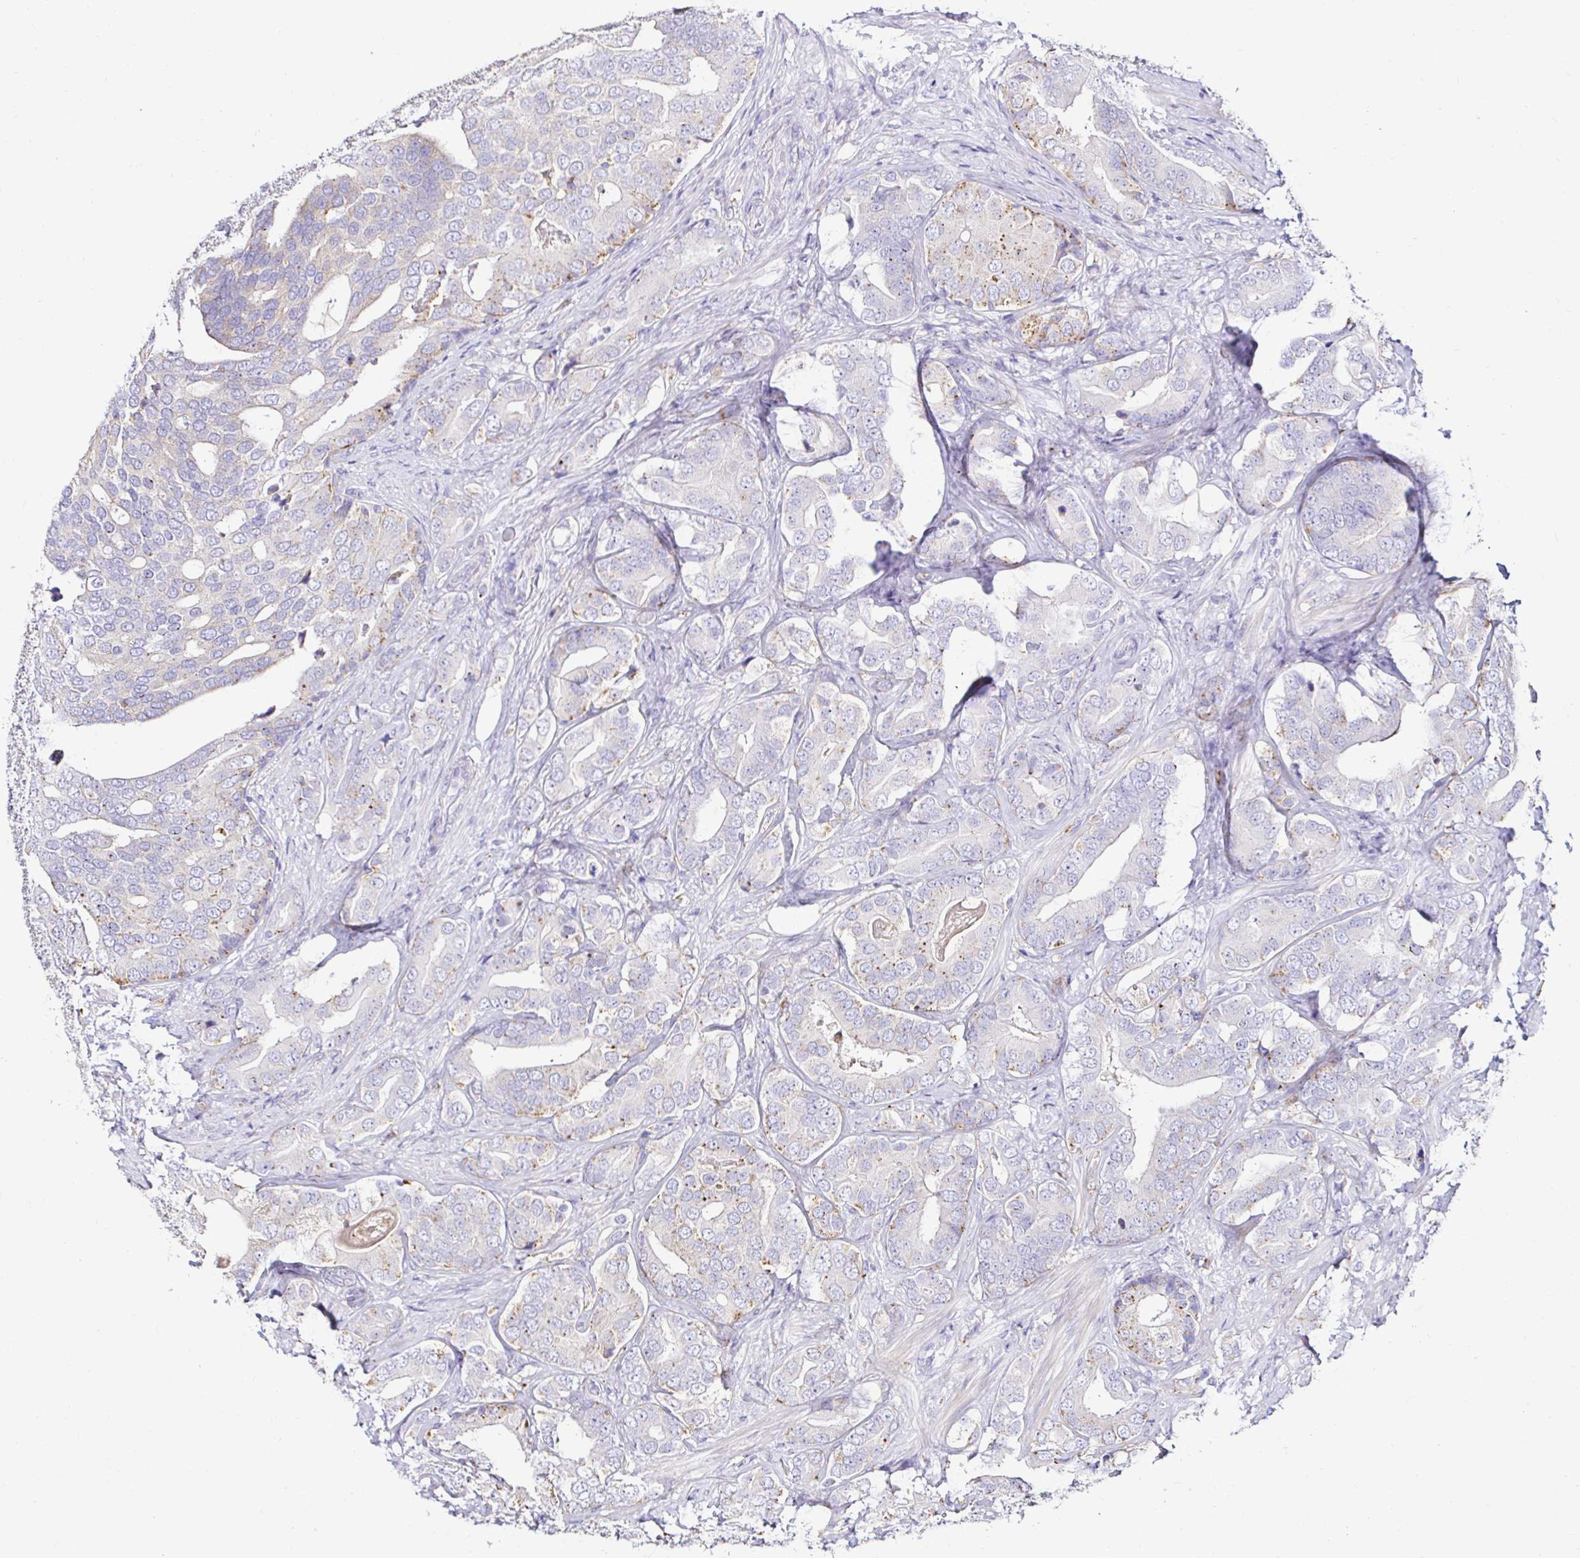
{"staining": {"intensity": "weak", "quantity": "<25%", "location": "cytoplasmic/membranous"}, "tissue": "prostate cancer", "cell_type": "Tumor cells", "image_type": "cancer", "snomed": [{"axis": "morphology", "description": "Adenocarcinoma, High grade"}, {"axis": "topography", "description": "Prostate"}], "caption": "A high-resolution photomicrograph shows immunohistochemistry (IHC) staining of prostate cancer, which shows no significant expression in tumor cells.", "gene": "GALNS", "patient": {"sex": "male", "age": 62}}